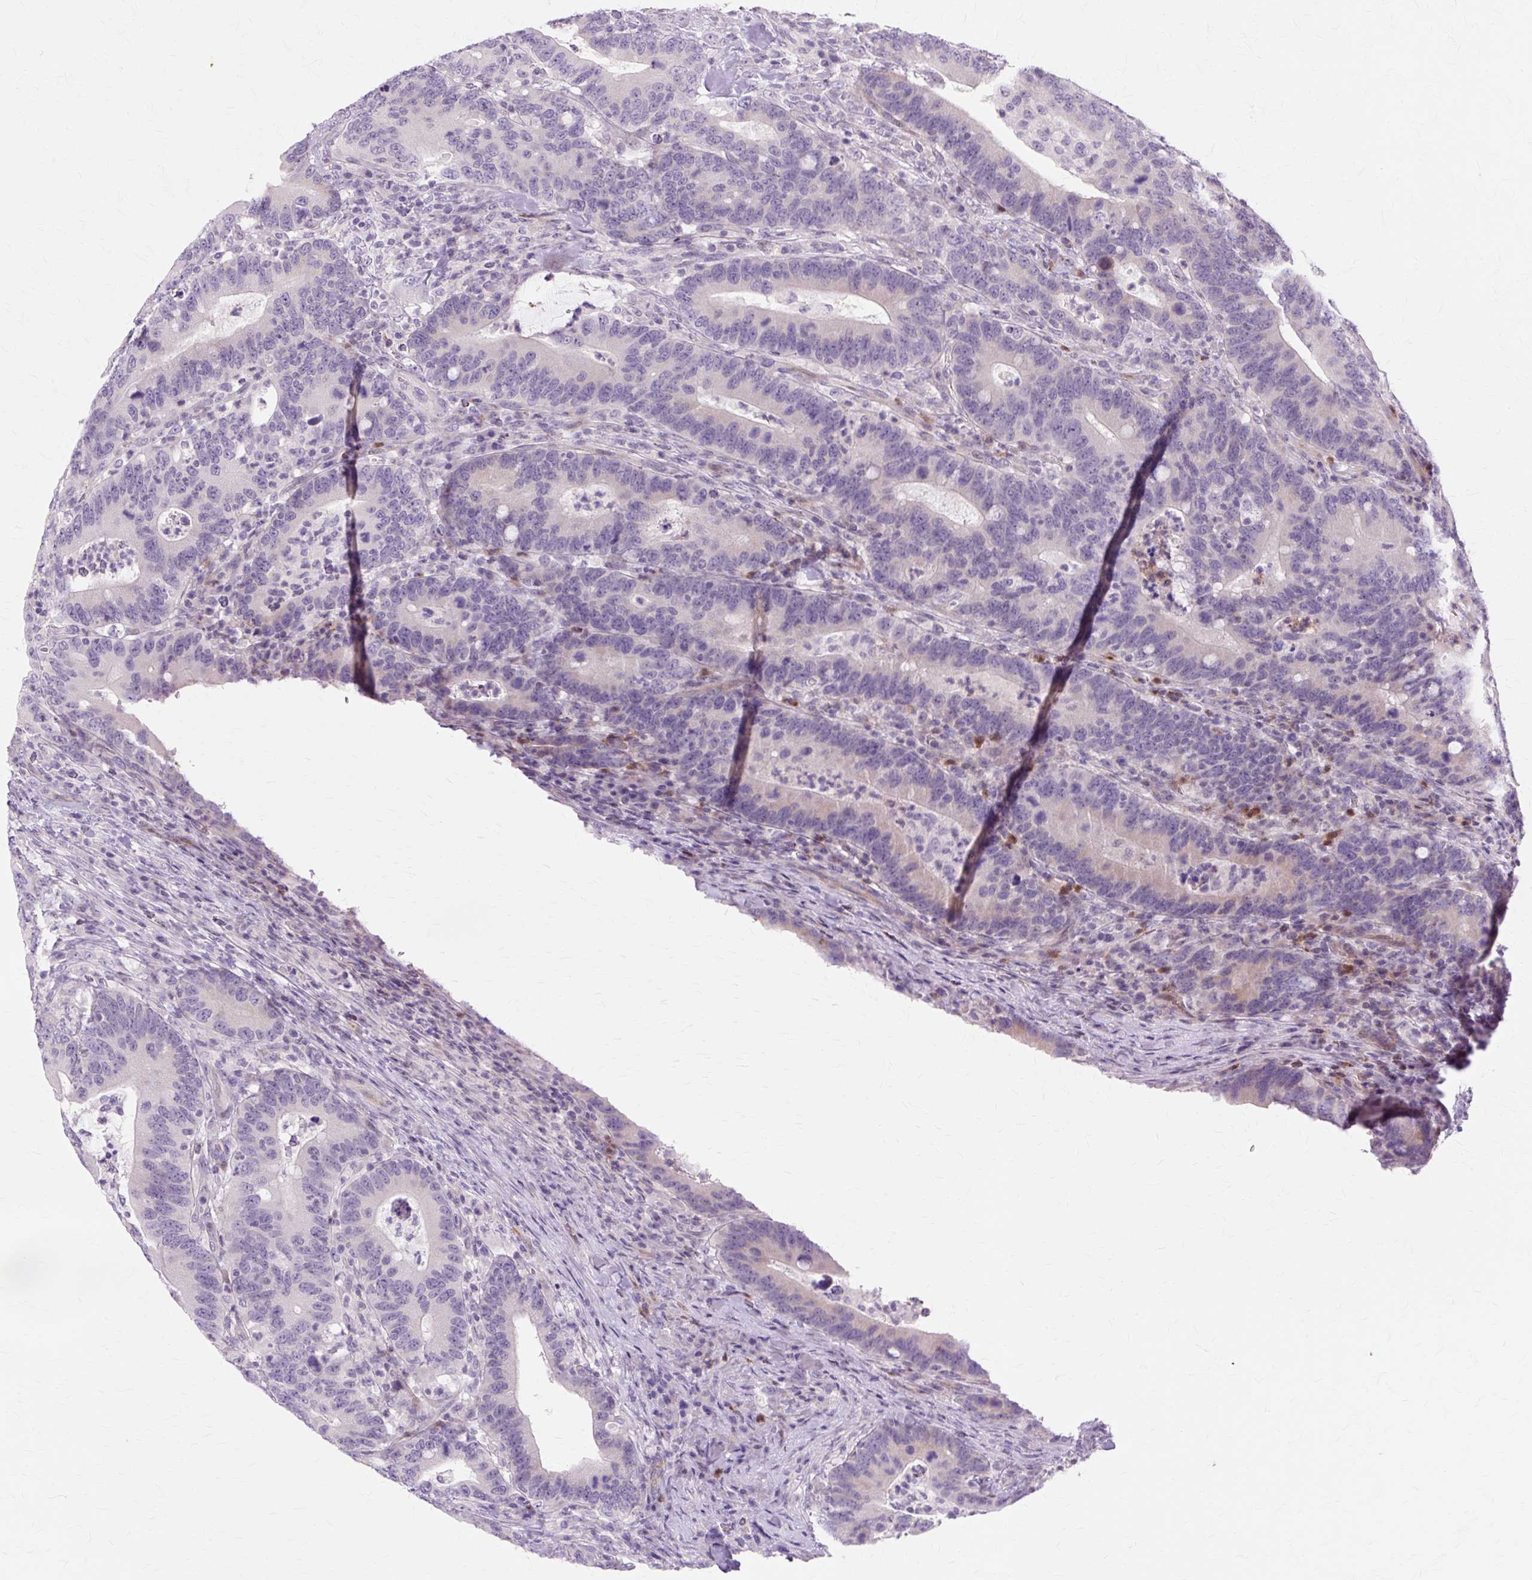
{"staining": {"intensity": "negative", "quantity": "none", "location": "none"}, "tissue": "colorectal cancer", "cell_type": "Tumor cells", "image_type": "cancer", "snomed": [{"axis": "morphology", "description": "Adenocarcinoma, NOS"}, {"axis": "topography", "description": "Colon"}], "caption": "Colorectal adenocarcinoma stained for a protein using immunohistochemistry shows no expression tumor cells.", "gene": "ZNF35", "patient": {"sex": "female", "age": 66}}